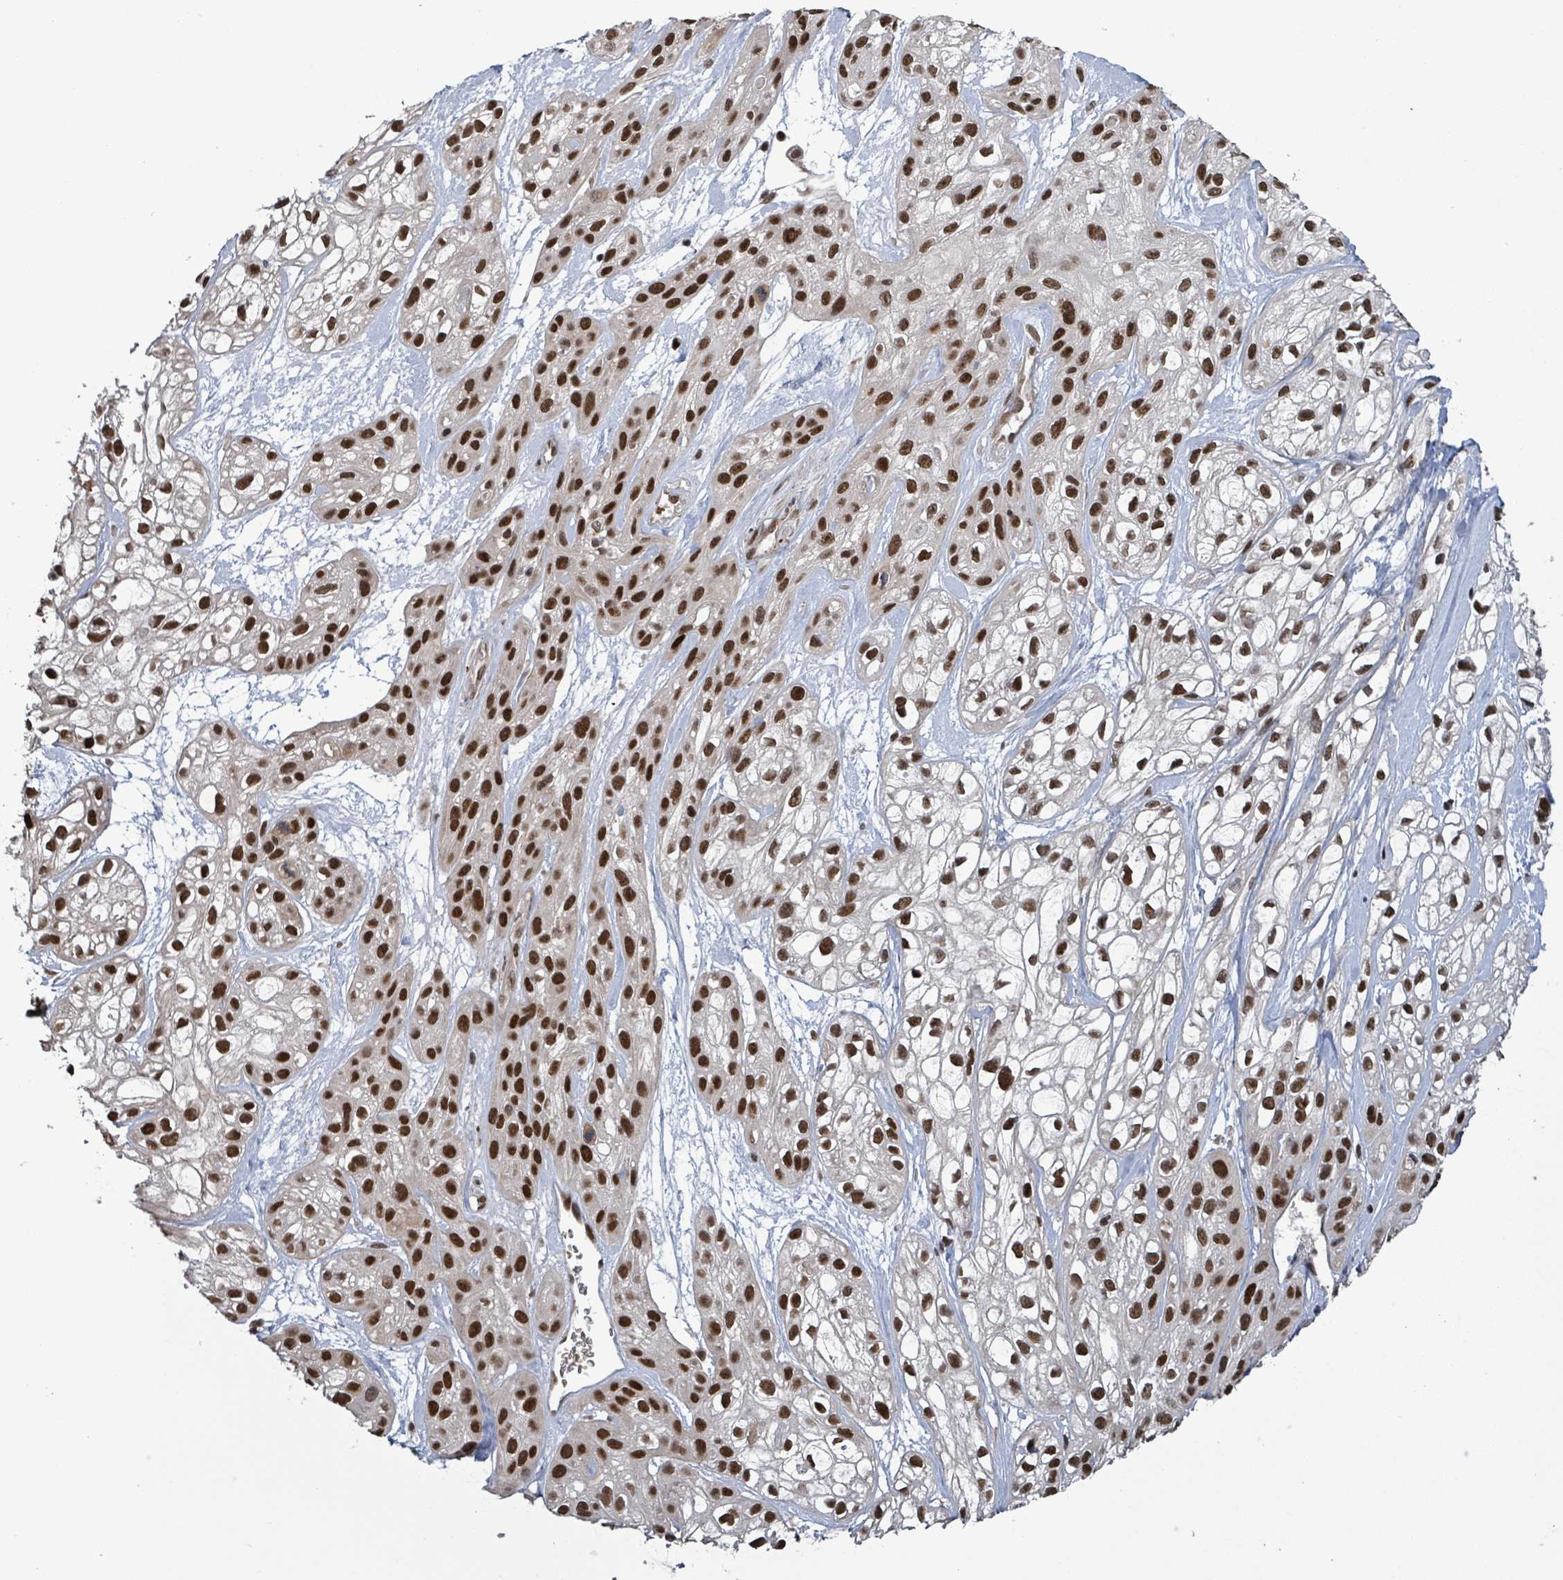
{"staining": {"intensity": "strong", "quantity": ">75%", "location": "nuclear"}, "tissue": "skin cancer", "cell_type": "Tumor cells", "image_type": "cancer", "snomed": [{"axis": "morphology", "description": "Squamous cell carcinoma, NOS"}, {"axis": "topography", "description": "Skin"}], "caption": "DAB immunohistochemical staining of squamous cell carcinoma (skin) displays strong nuclear protein positivity in about >75% of tumor cells.", "gene": "PATZ1", "patient": {"sex": "male", "age": 82}}